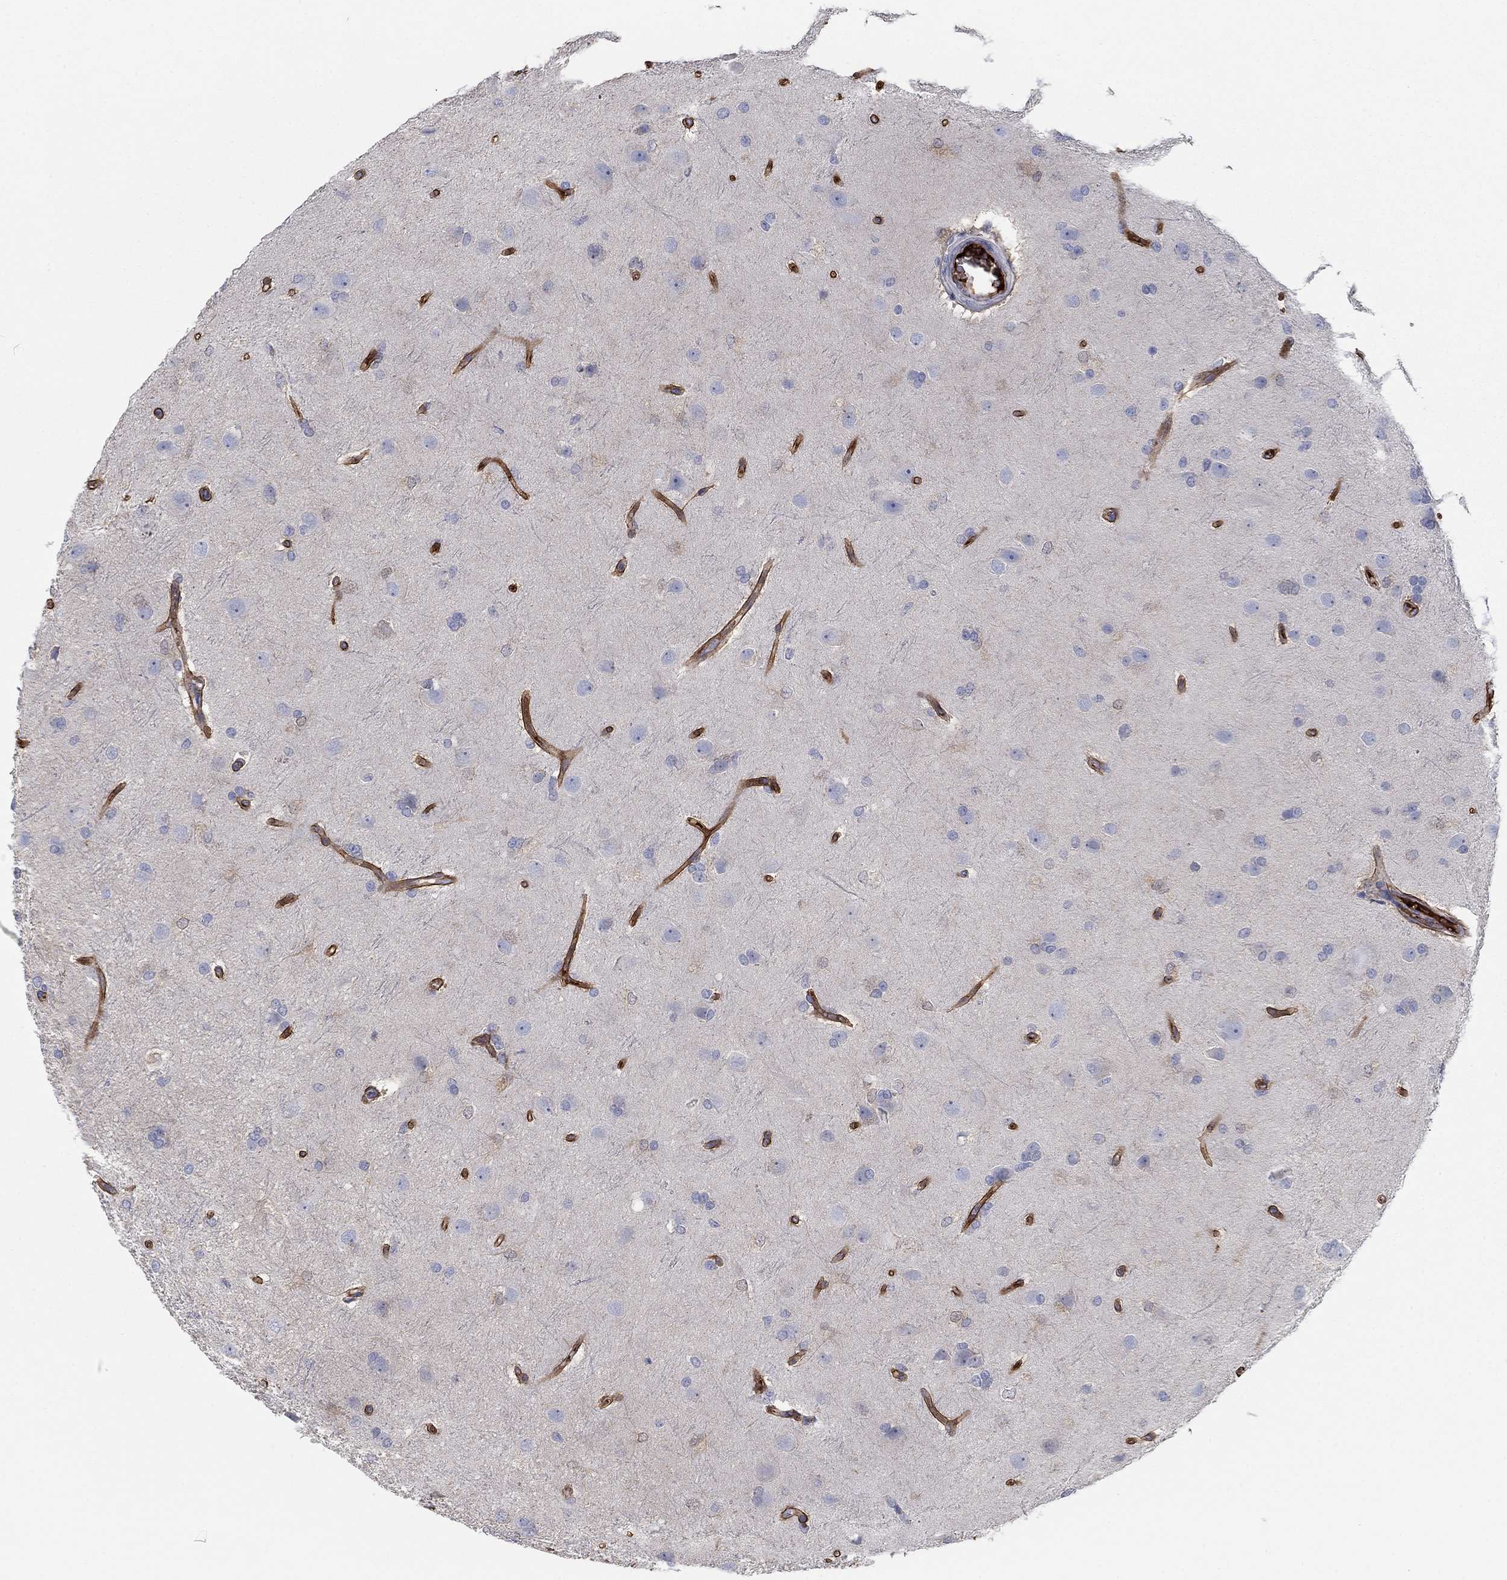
{"staining": {"intensity": "negative", "quantity": "none", "location": "none"}, "tissue": "glioma", "cell_type": "Tumor cells", "image_type": "cancer", "snomed": [{"axis": "morphology", "description": "Glioma, malignant, High grade"}, {"axis": "topography", "description": "Brain"}], "caption": "This is an immunohistochemistry (IHC) photomicrograph of glioma. There is no positivity in tumor cells.", "gene": "APOC3", "patient": {"sex": "male", "age": 68}}